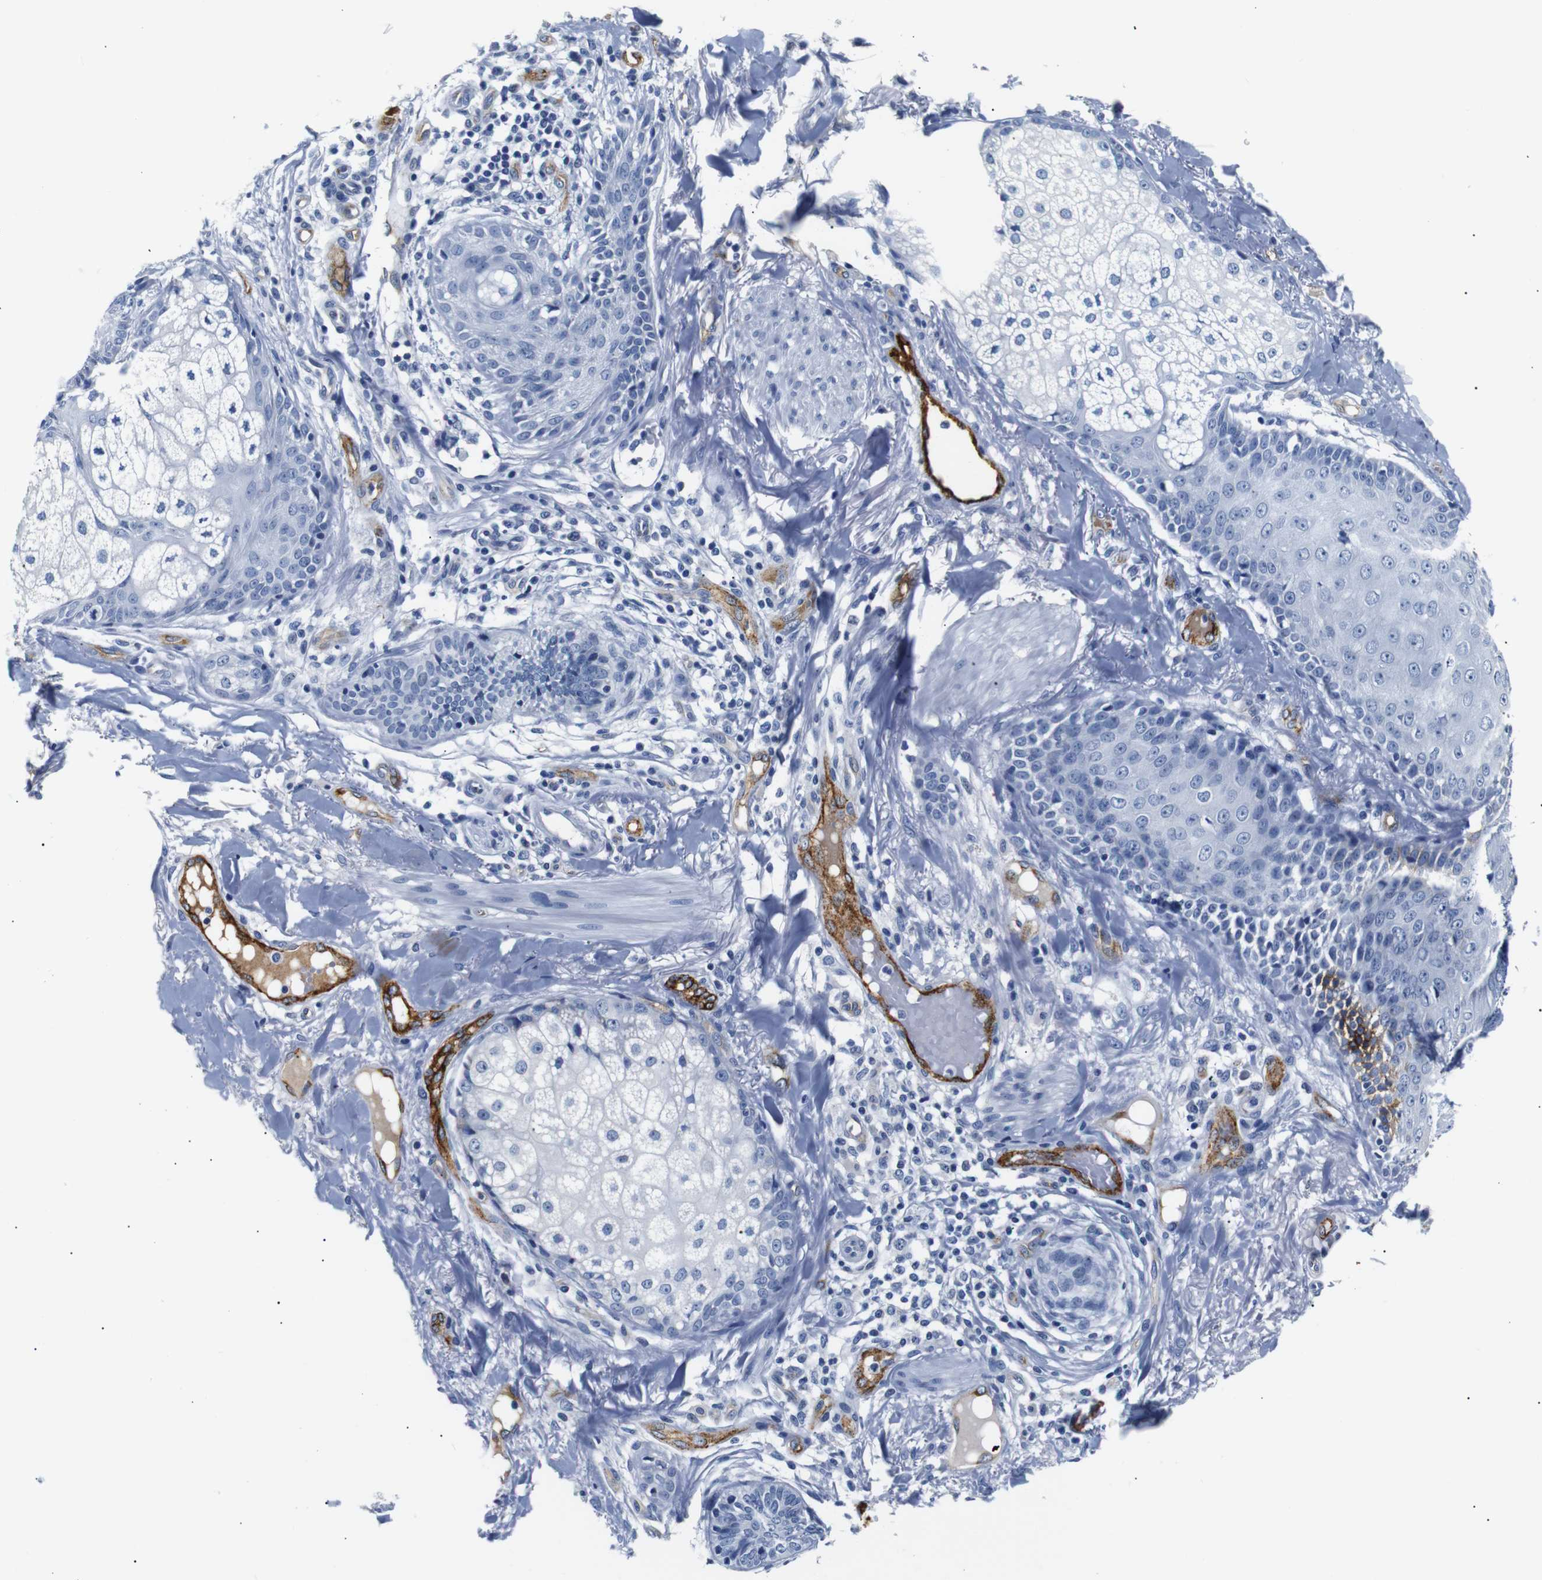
{"staining": {"intensity": "strong", "quantity": "<25%", "location": "cytoplasmic/membranous"}, "tissue": "skin cancer", "cell_type": "Tumor cells", "image_type": "cancer", "snomed": [{"axis": "morphology", "description": "Normal tissue, NOS"}, {"axis": "morphology", "description": "Basal cell carcinoma"}, {"axis": "topography", "description": "Skin"}], "caption": "Skin basal cell carcinoma stained with a brown dye displays strong cytoplasmic/membranous positive staining in about <25% of tumor cells.", "gene": "MUC4", "patient": {"sex": "male", "age": 52}}